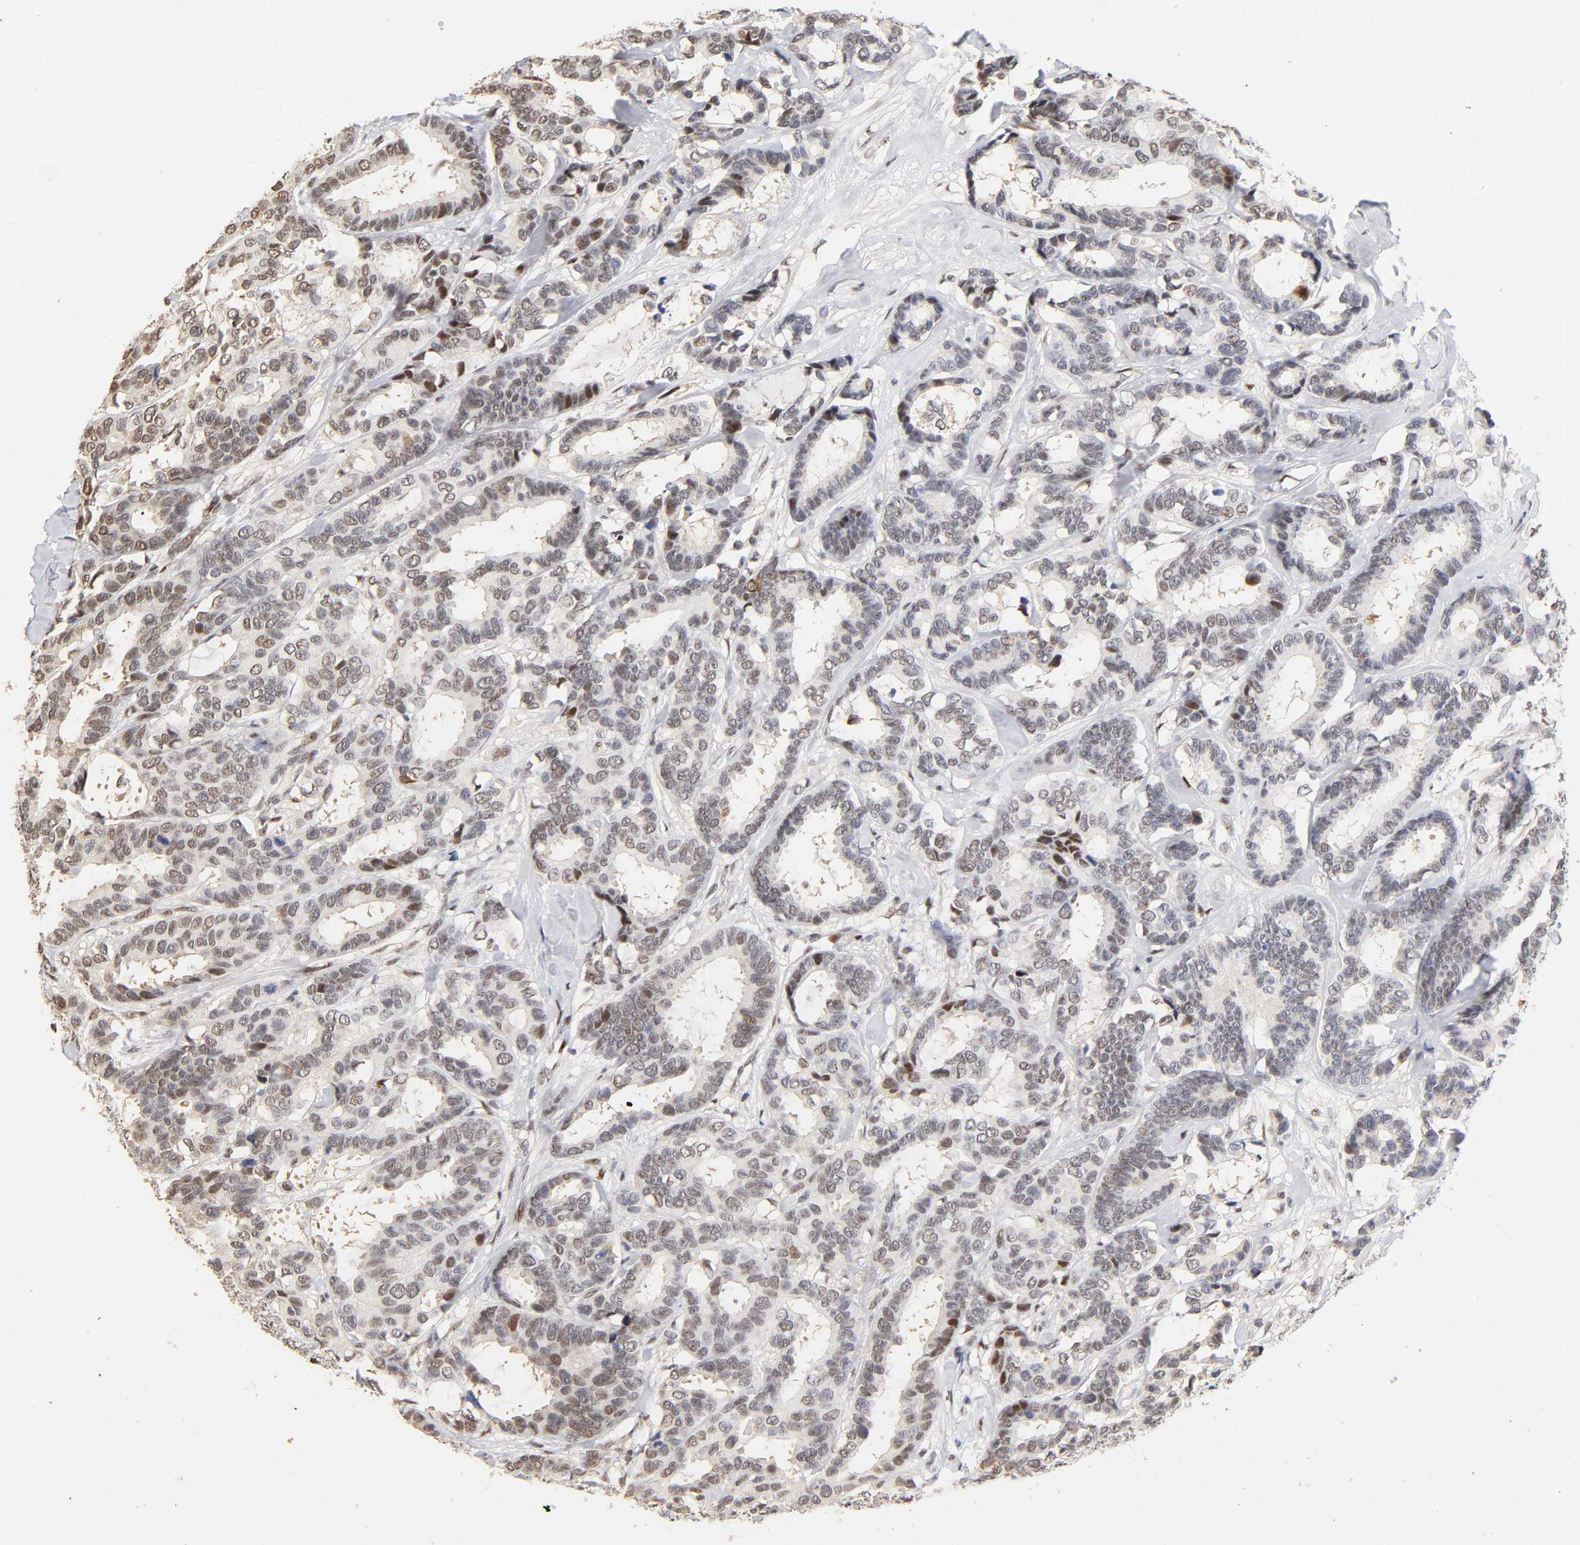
{"staining": {"intensity": "weak", "quantity": "25%-75%", "location": "nuclear"}, "tissue": "breast cancer", "cell_type": "Tumor cells", "image_type": "cancer", "snomed": [{"axis": "morphology", "description": "Duct carcinoma"}, {"axis": "topography", "description": "Breast"}], "caption": "Tumor cells show low levels of weak nuclear expression in about 25%-75% of cells in infiltrating ductal carcinoma (breast). The staining is performed using DAB (3,3'-diaminobenzidine) brown chromogen to label protein expression. The nuclei are counter-stained blue using hematoxylin.", "gene": "TP53RK", "patient": {"sex": "female", "age": 87}}